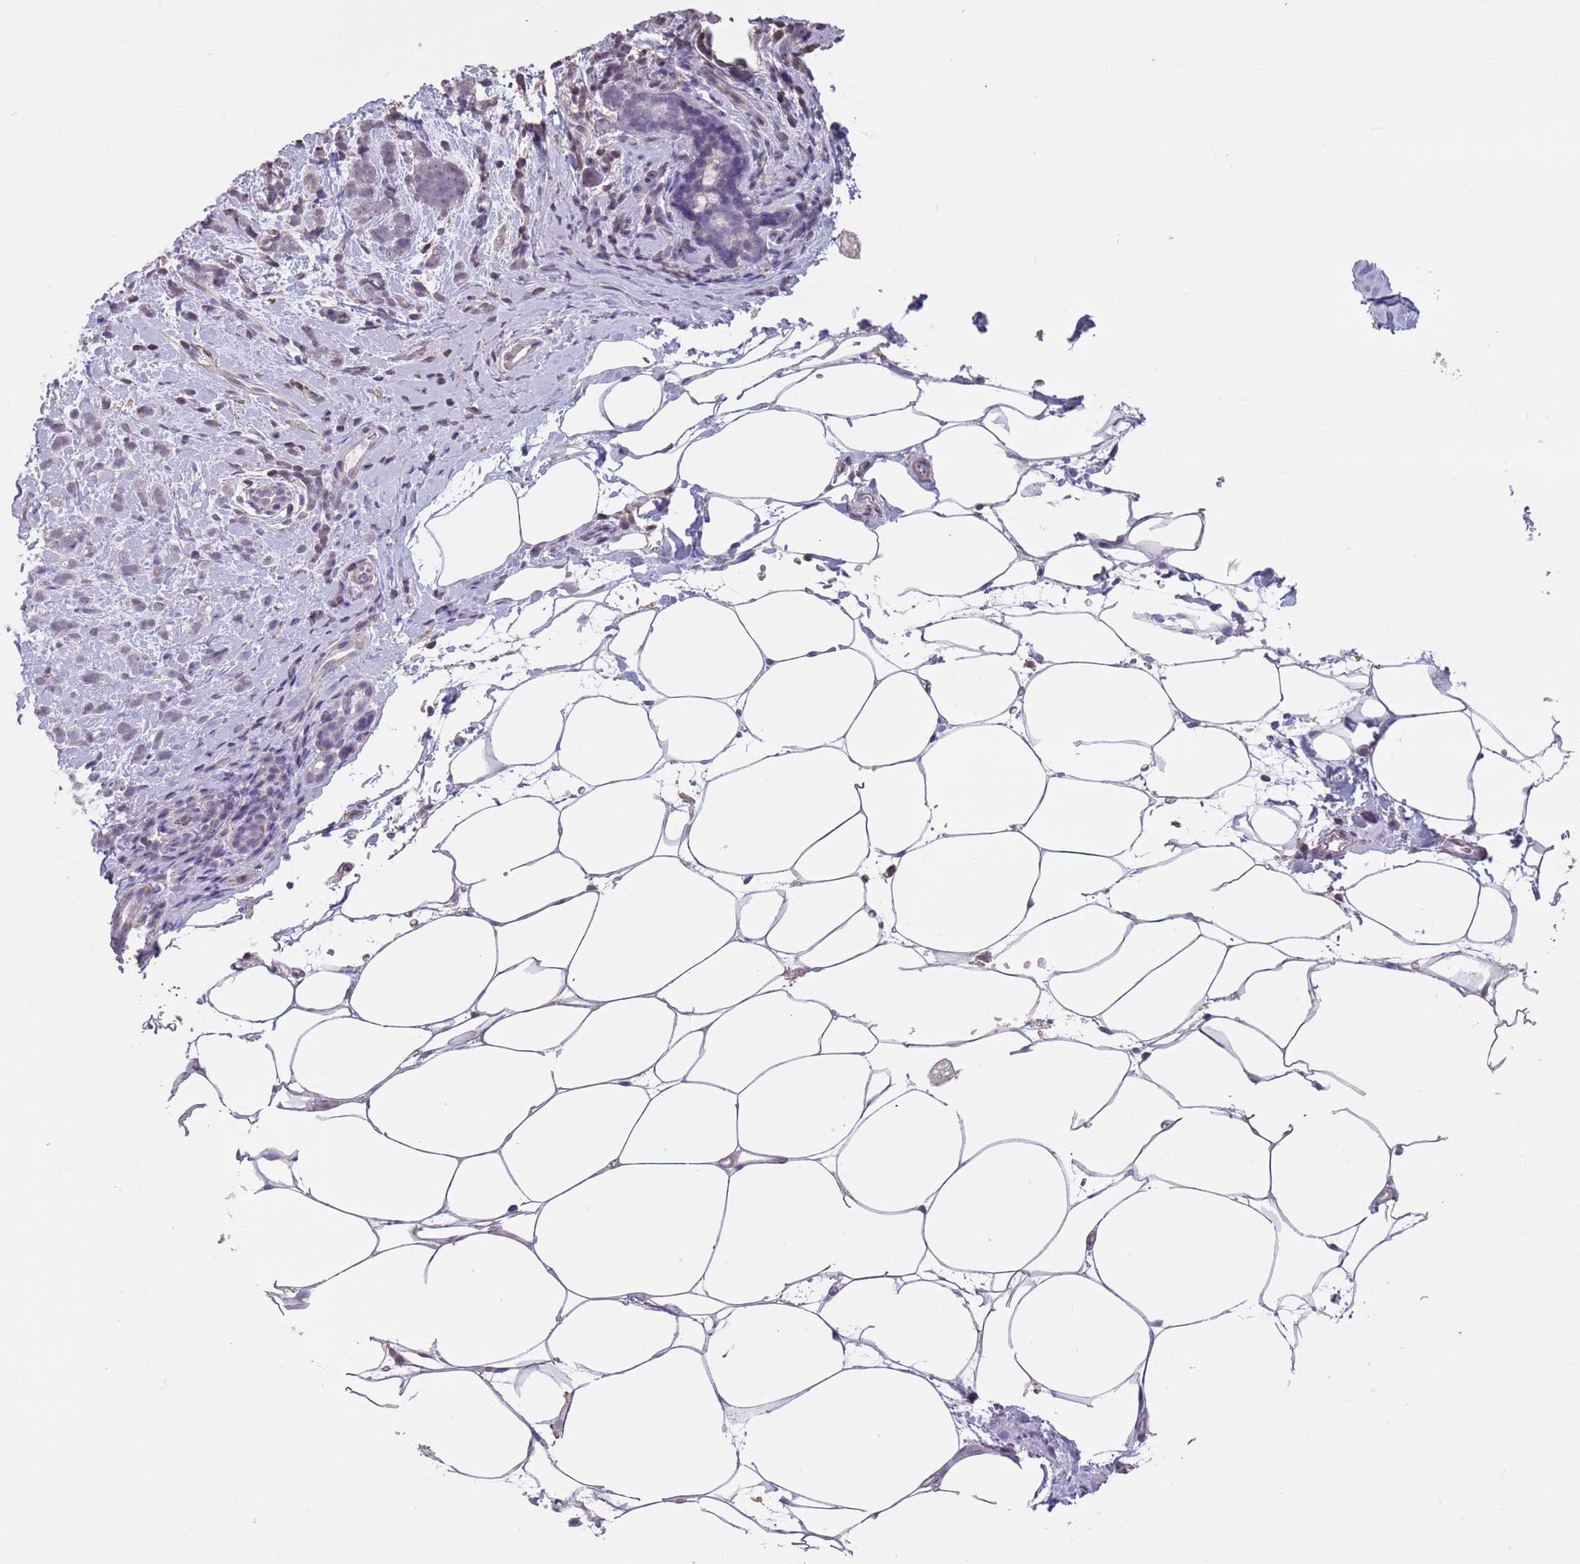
{"staining": {"intensity": "negative", "quantity": "none", "location": "none"}, "tissue": "breast cancer", "cell_type": "Tumor cells", "image_type": "cancer", "snomed": [{"axis": "morphology", "description": "Lobular carcinoma"}, {"axis": "topography", "description": "Breast"}], "caption": "This histopathology image is of breast cancer (lobular carcinoma) stained with immunohistochemistry to label a protein in brown with the nuclei are counter-stained blue. There is no expression in tumor cells.", "gene": "SUN5", "patient": {"sex": "female", "age": 58}}